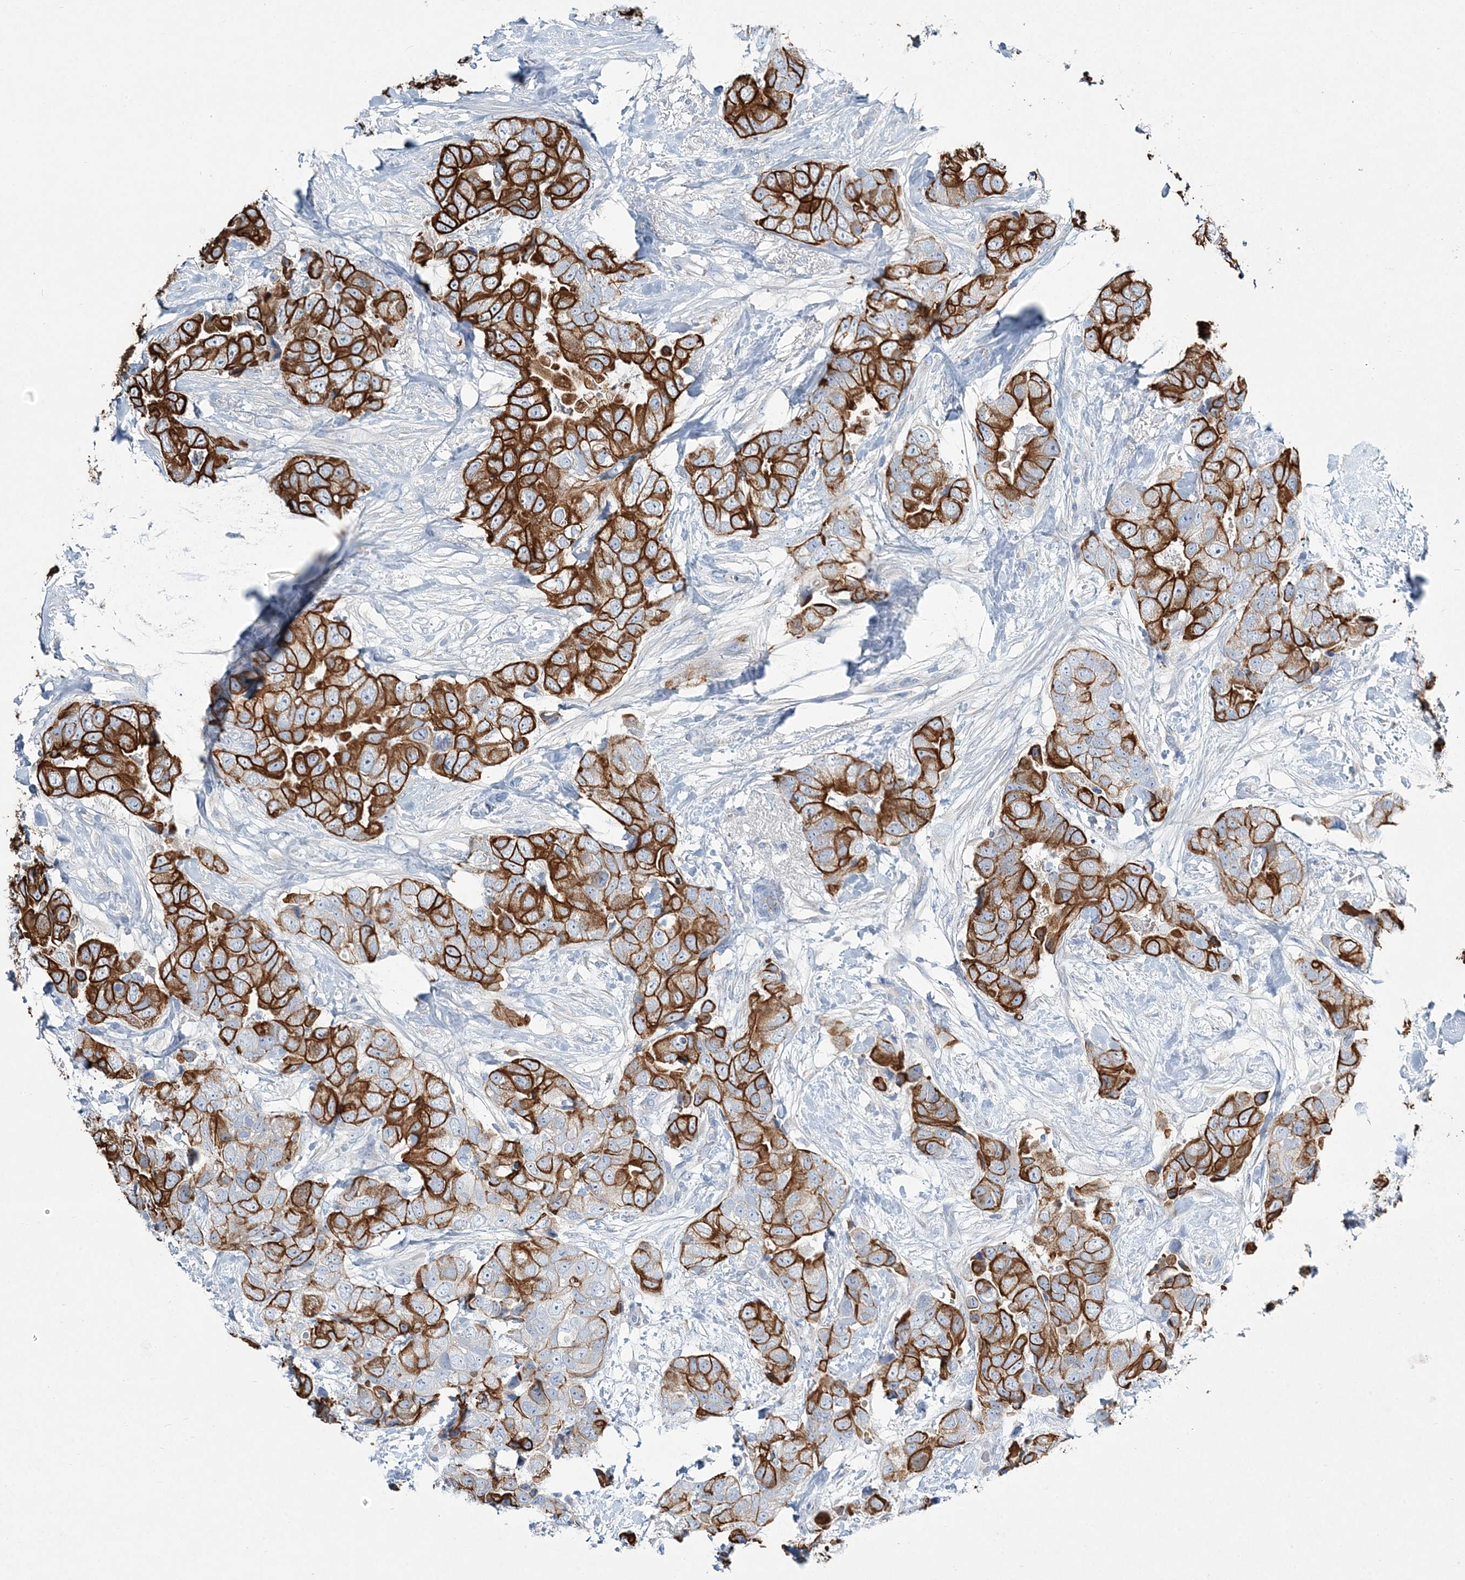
{"staining": {"intensity": "strong", "quantity": ">75%", "location": "cytoplasmic/membranous"}, "tissue": "breast cancer", "cell_type": "Tumor cells", "image_type": "cancer", "snomed": [{"axis": "morphology", "description": "Duct carcinoma"}, {"axis": "topography", "description": "Breast"}], "caption": "Brown immunohistochemical staining in breast cancer exhibits strong cytoplasmic/membranous staining in approximately >75% of tumor cells.", "gene": "ADGRL1", "patient": {"sex": "female", "age": 62}}